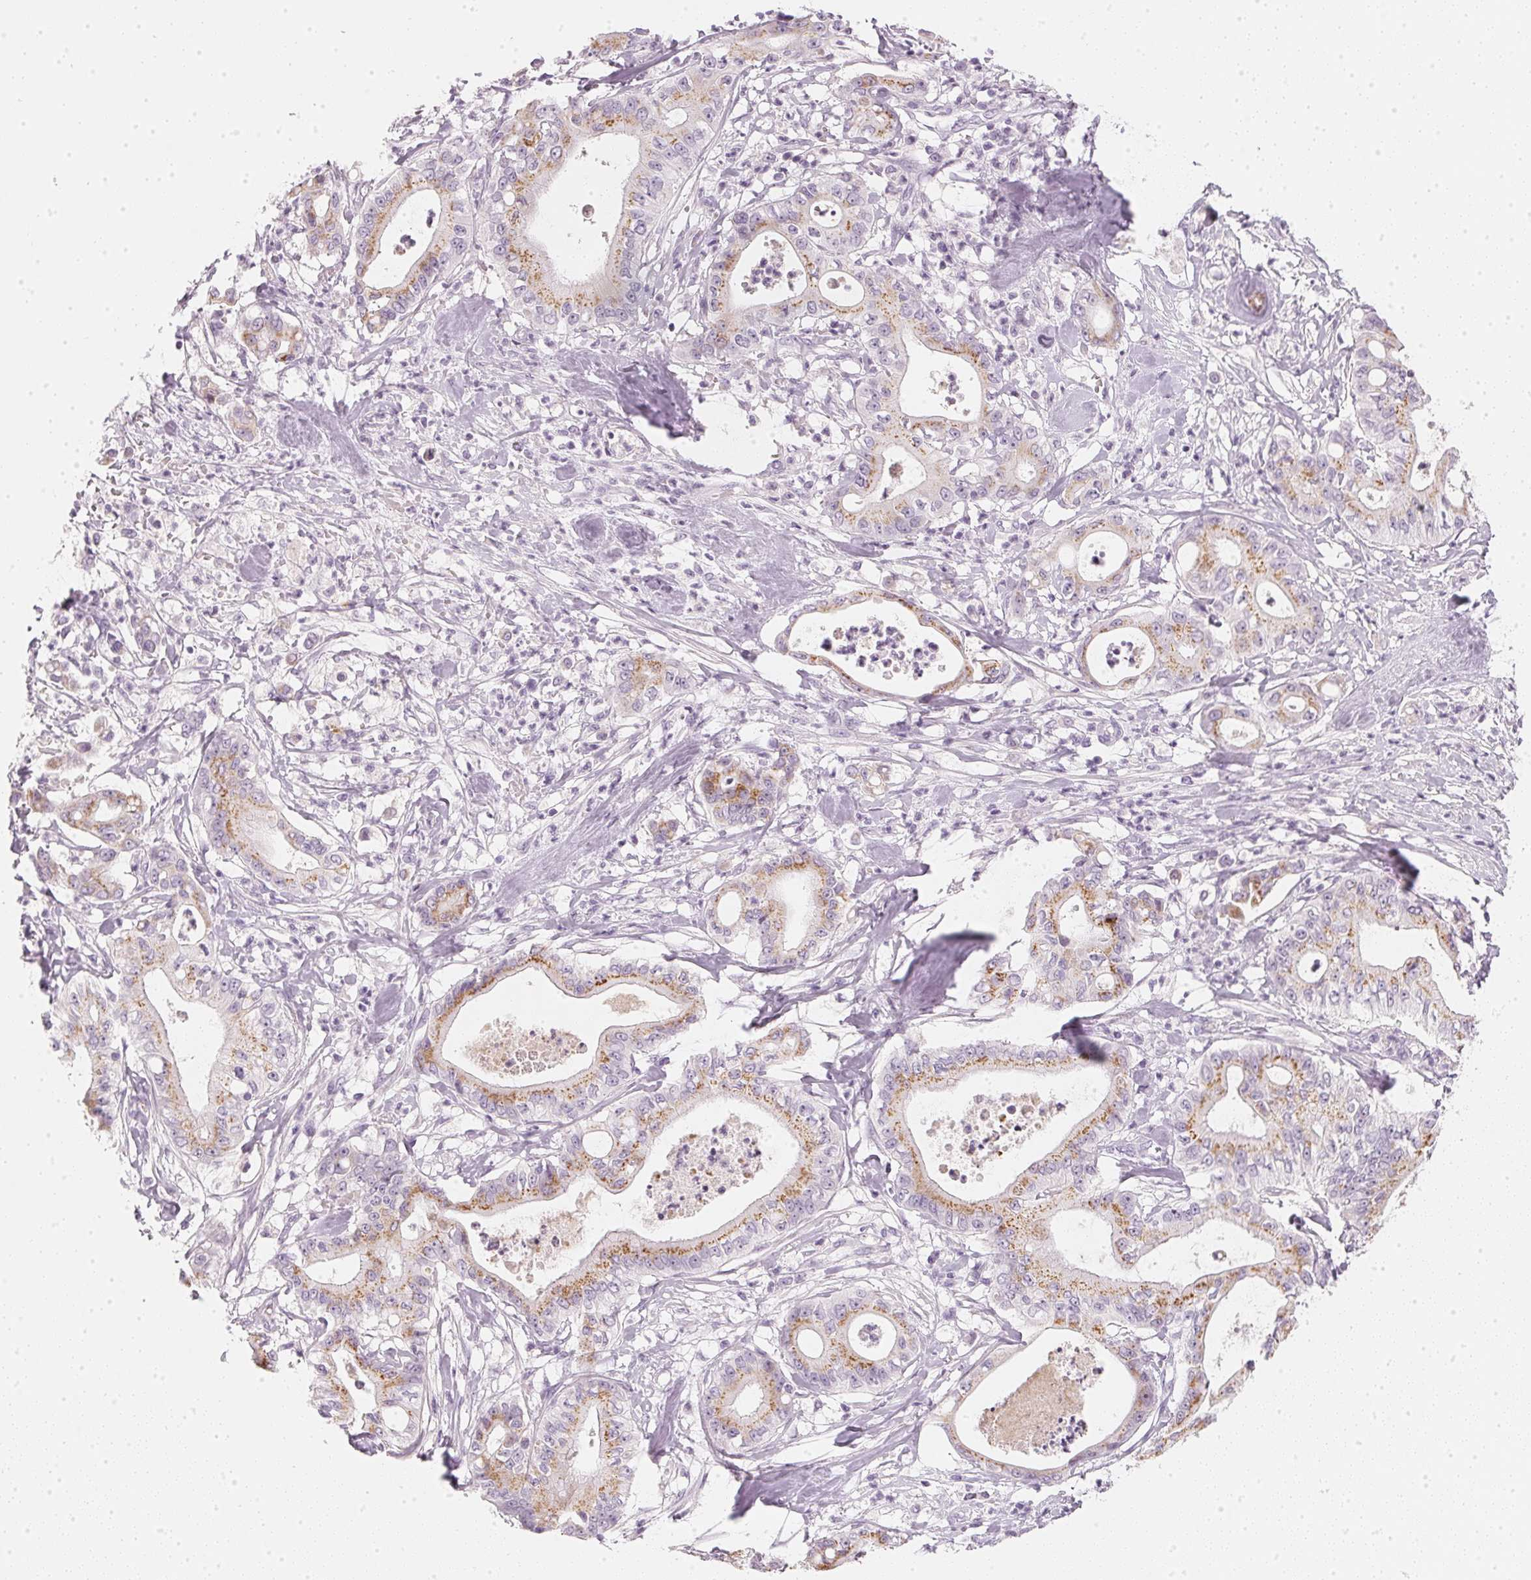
{"staining": {"intensity": "moderate", "quantity": "25%-75%", "location": "cytoplasmic/membranous"}, "tissue": "pancreatic cancer", "cell_type": "Tumor cells", "image_type": "cancer", "snomed": [{"axis": "morphology", "description": "Adenocarcinoma, NOS"}, {"axis": "topography", "description": "Pancreas"}], "caption": "Human adenocarcinoma (pancreatic) stained with a protein marker shows moderate staining in tumor cells.", "gene": "CHST4", "patient": {"sex": "male", "age": 71}}